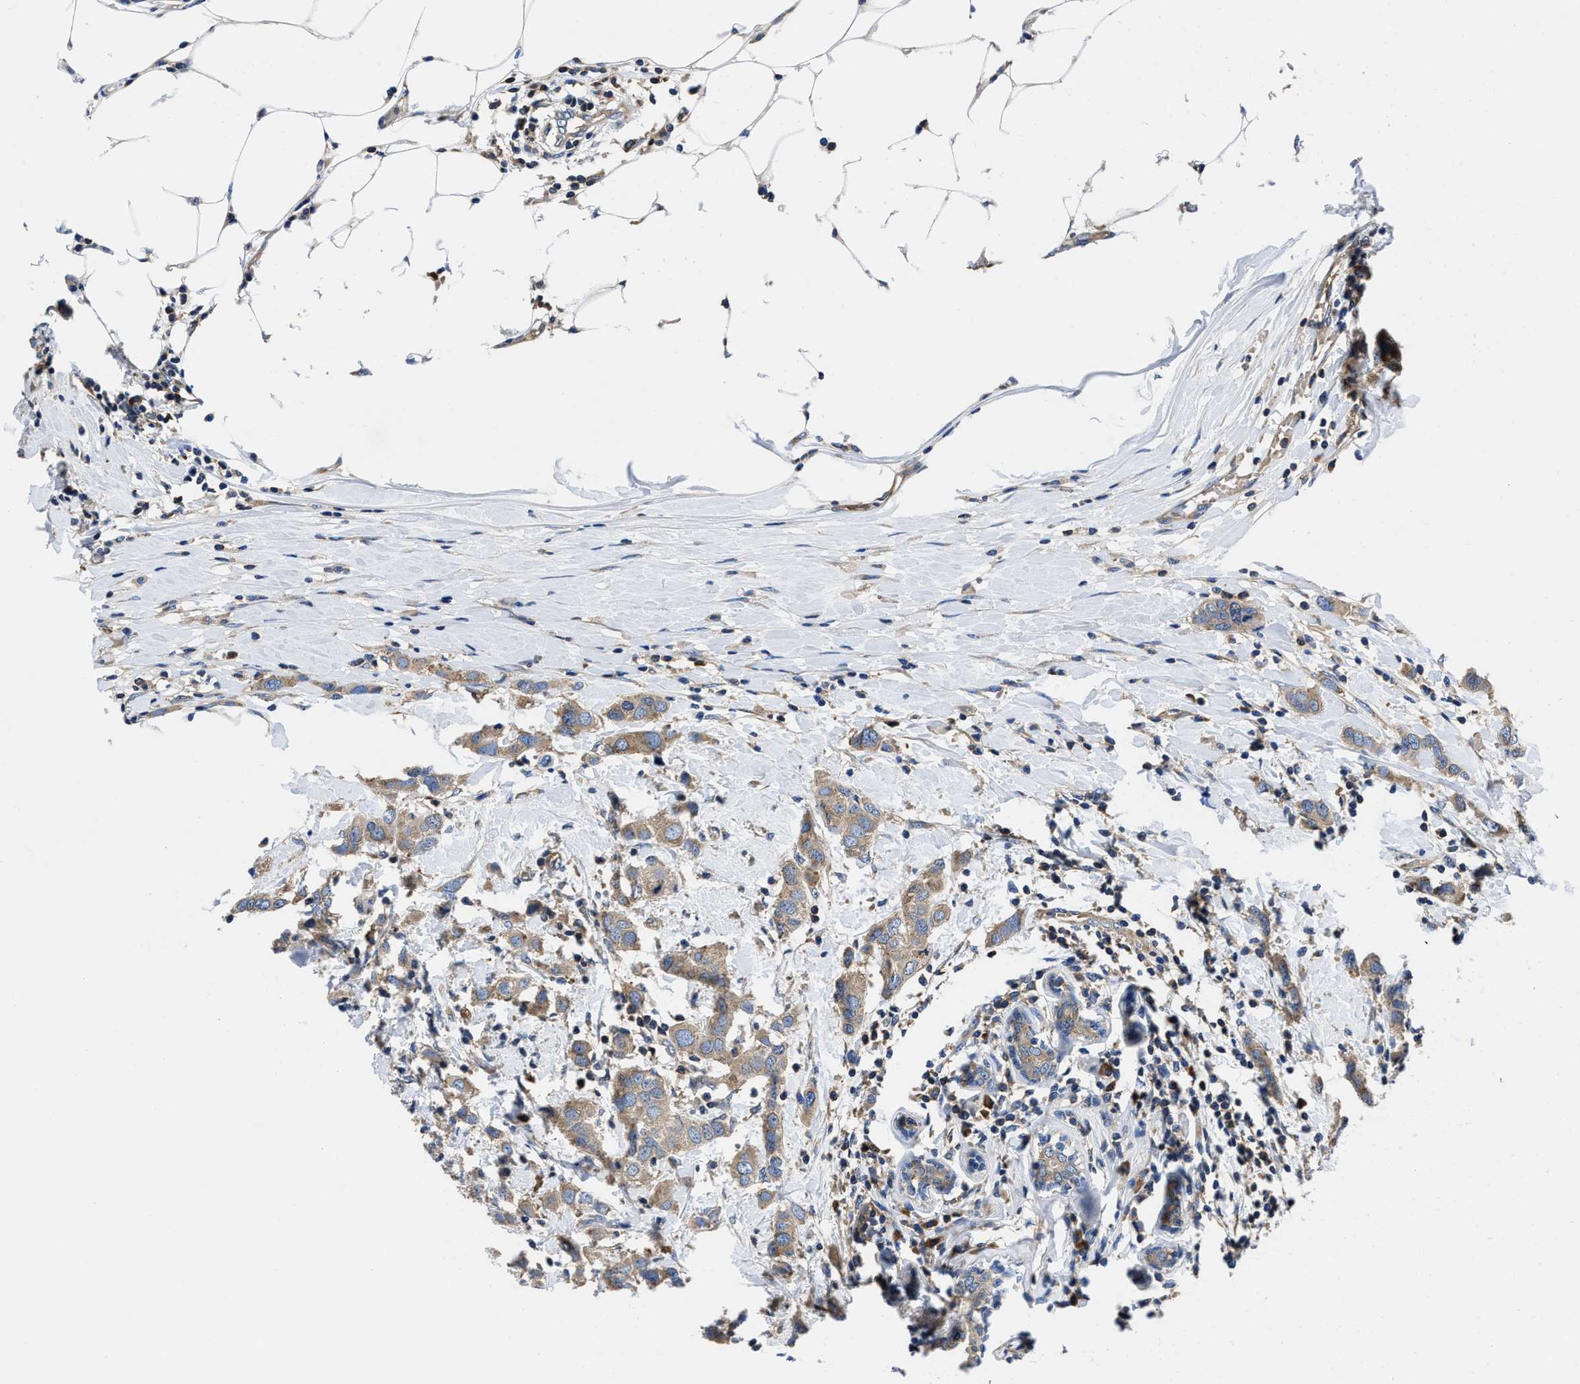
{"staining": {"intensity": "moderate", "quantity": ">75%", "location": "cytoplasmic/membranous"}, "tissue": "breast cancer", "cell_type": "Tumor cells", "image_type": "cancer", "snomed": [{"axis": "morphology", "description": "Duct carcinoma"}, {"axis": "topography", "description": "Breast"}], "caption": "Protein staining by immunohistochemistry (IHC) demonstrates moderate cytoplasmic/membranous positivity in about >75% of tumor cells in breast invasive ductal carcinoma.", "gene": "YARS1", "patient": {"sex": "female", "age": 50}}